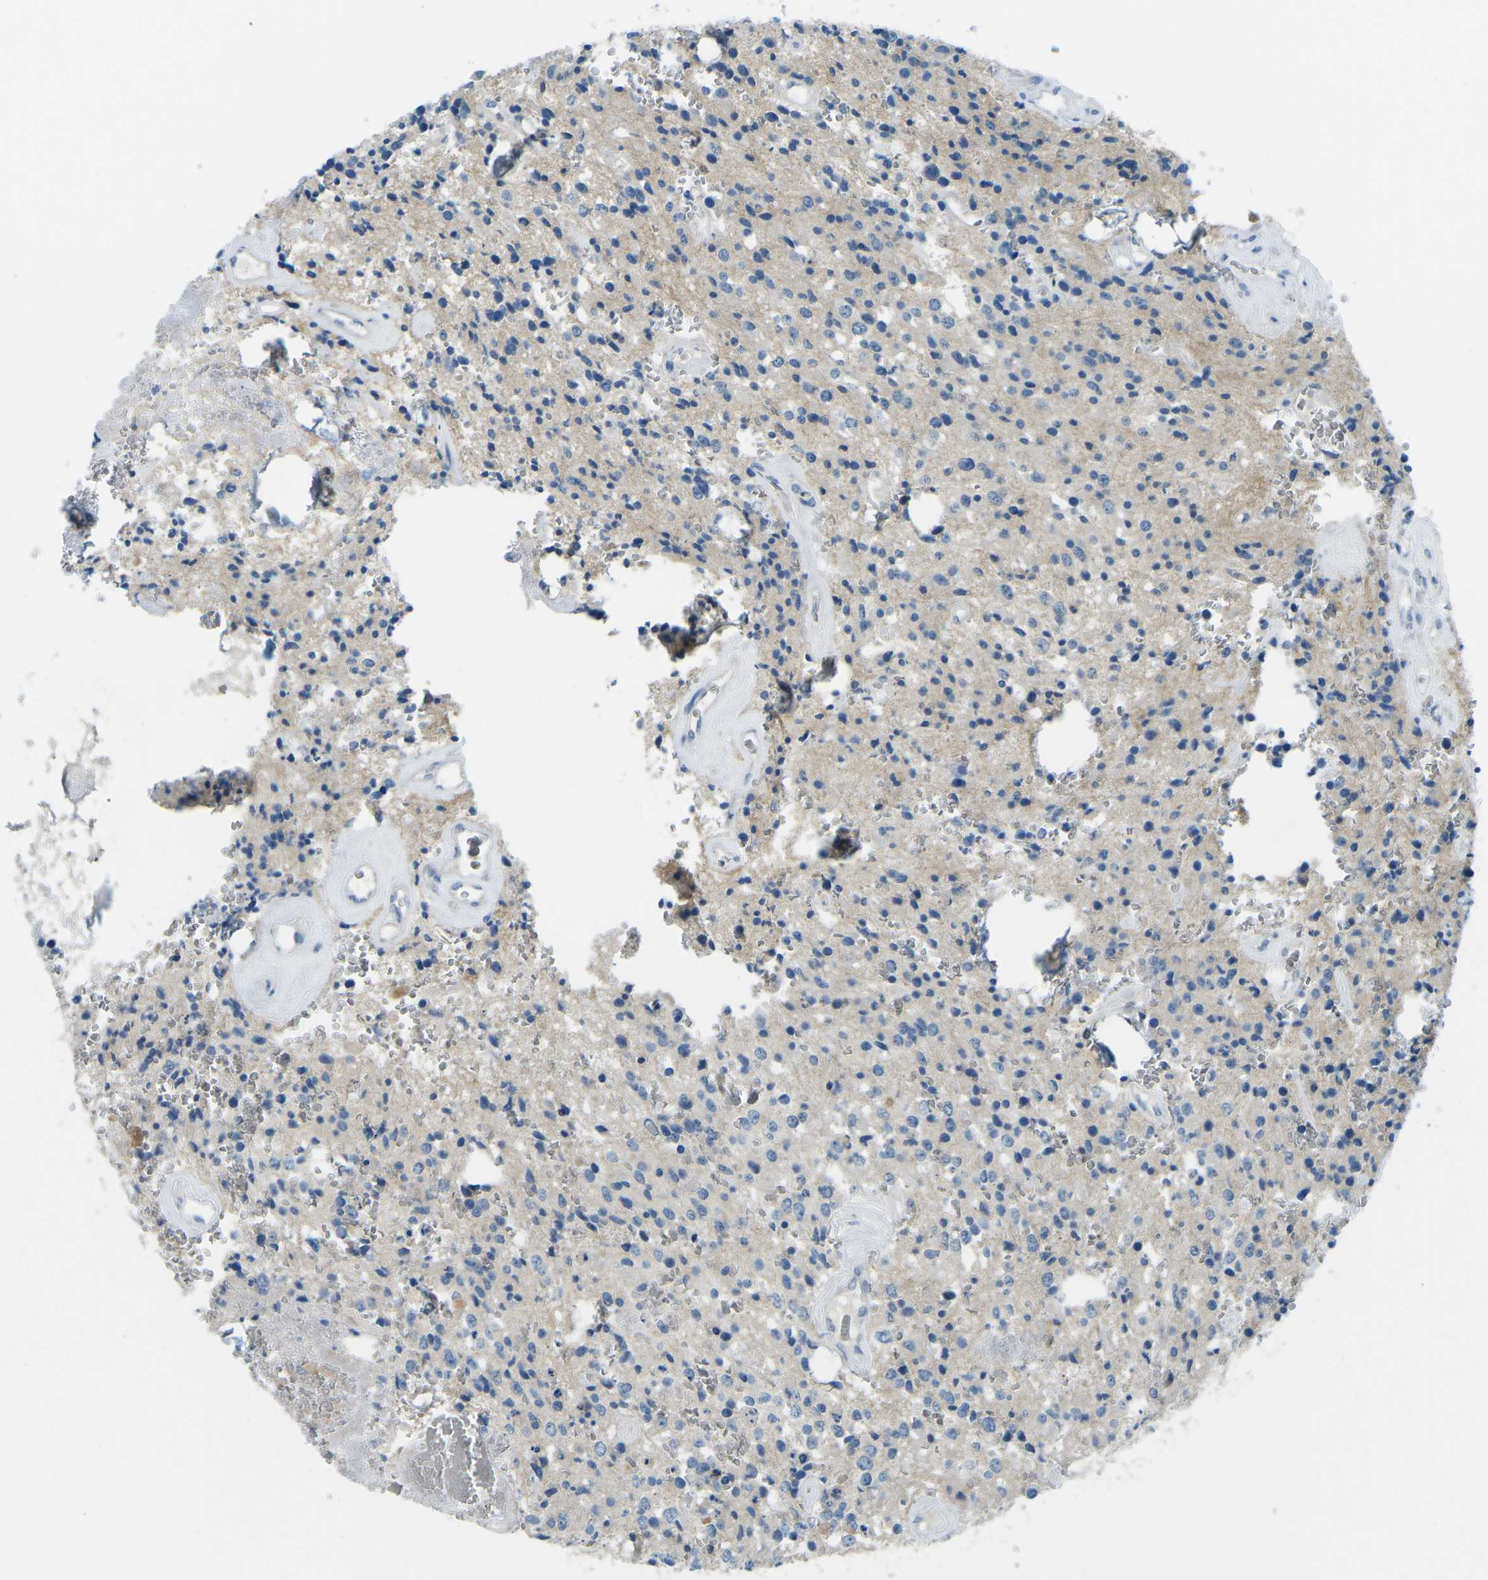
{"staining": {"intensity": "weak", "quantity": "<25%", "location": "cytoplasmic/membranous"}, "tissue": "glioma", "cell_type": "Tumor cells", "image_type": "cancer", "snomed": [{"axis": "morphology", "description": "Glioma, malignant, Low grade"}, {"axis": "topography", "description": "Brain"}], "caption": "Glioma stained for a protein using immunohistochemistry exhibits no staining tumor cells.", "gene": "CD47", "patient": {"sex": "male", "age": 58}}